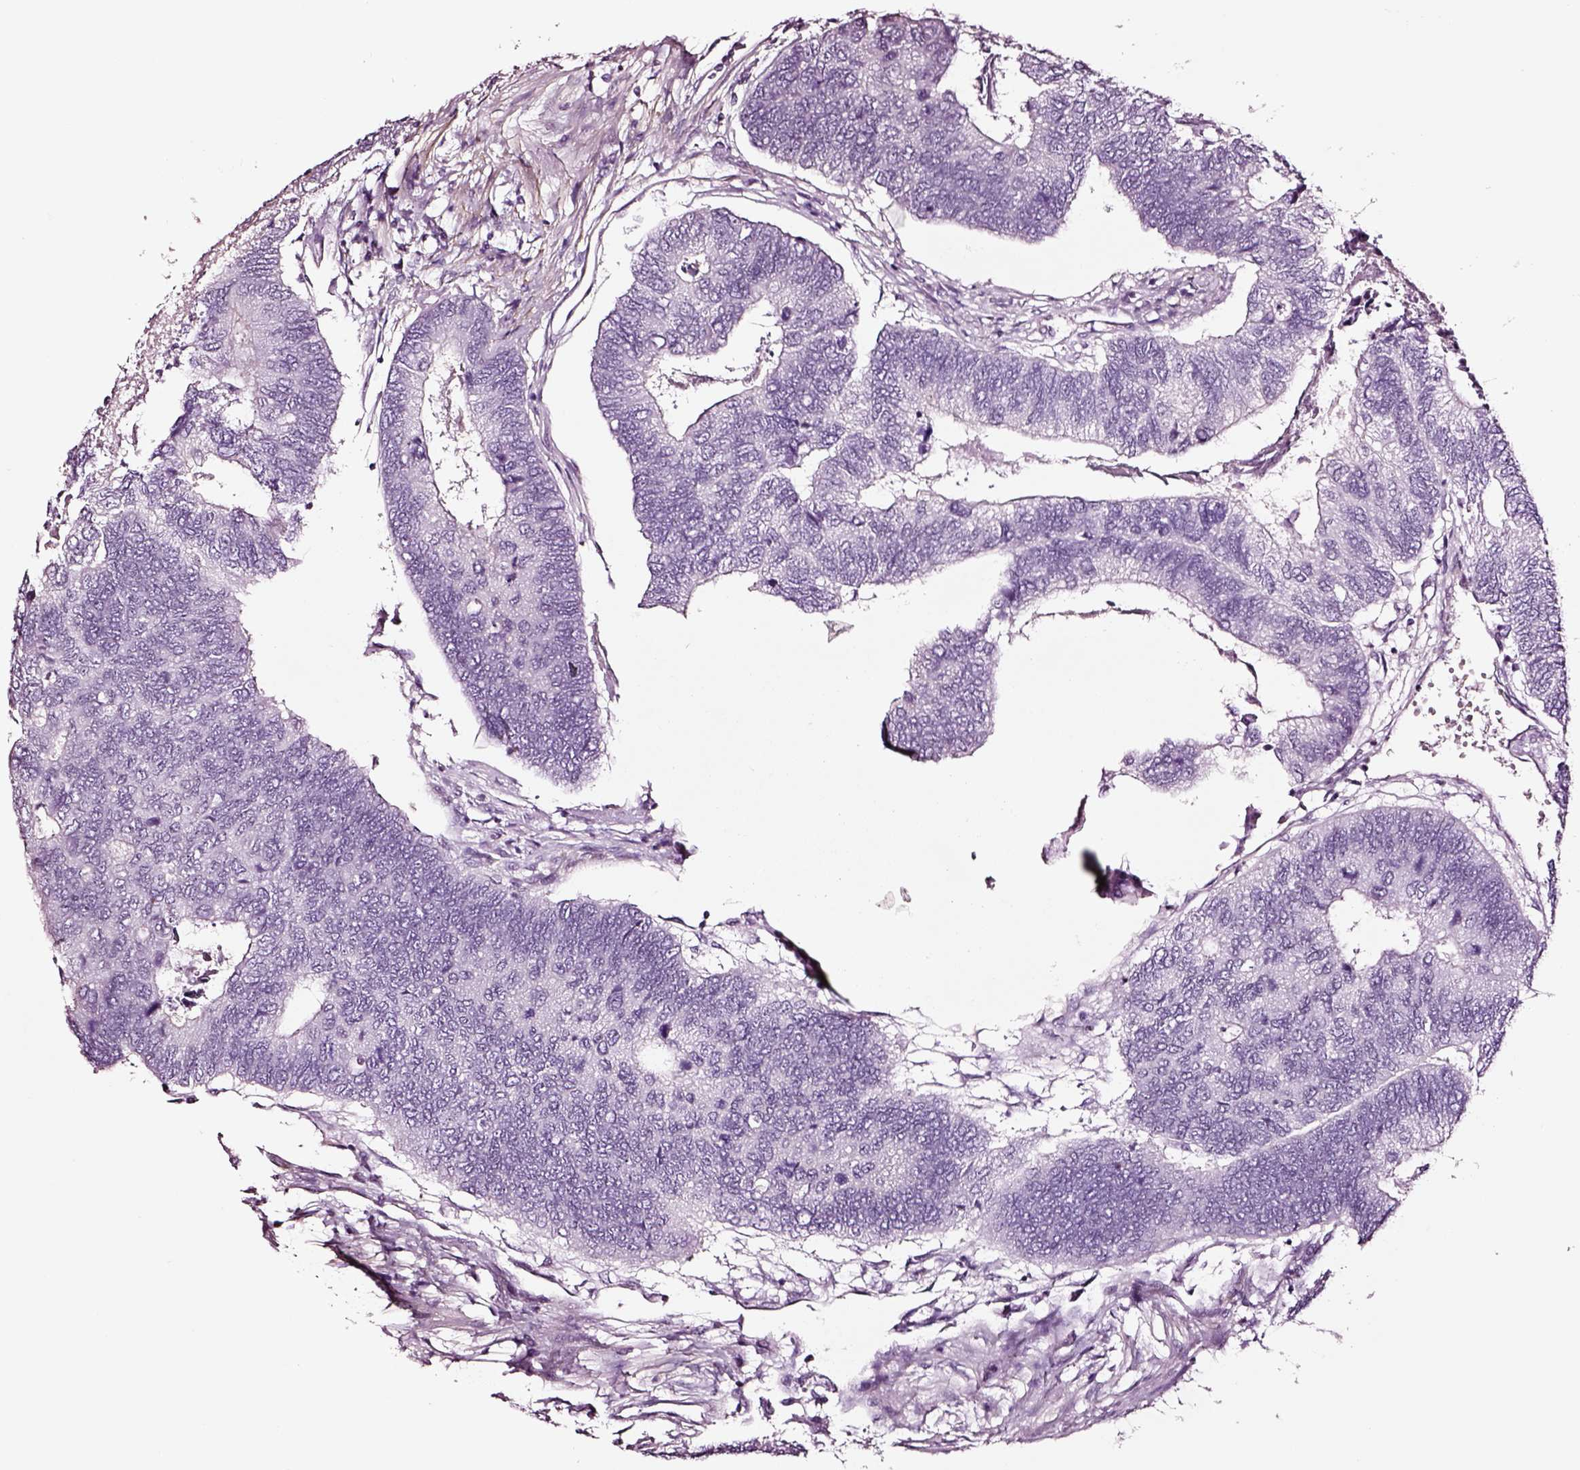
{"staining": {"intensity": "negative", "quantity": "none", "location": "none"}, "tissue": "colorectal cancer", "cell_type": "Tumor cells", "image_type": "cancer", "snomed": [{"axis": "morphology", "description": "Adenocarcinoma, NOS"}, {"axis": "topography", "description": "Colon"}], "caption": "The IHC photomicrograph has no significant positivity in tumor cells of adenocarcinoma (colorectal) tissue. Nuclei are stained in blue.", "gene": "SOX10", "patient": {"sex": "female", "age": 67}}